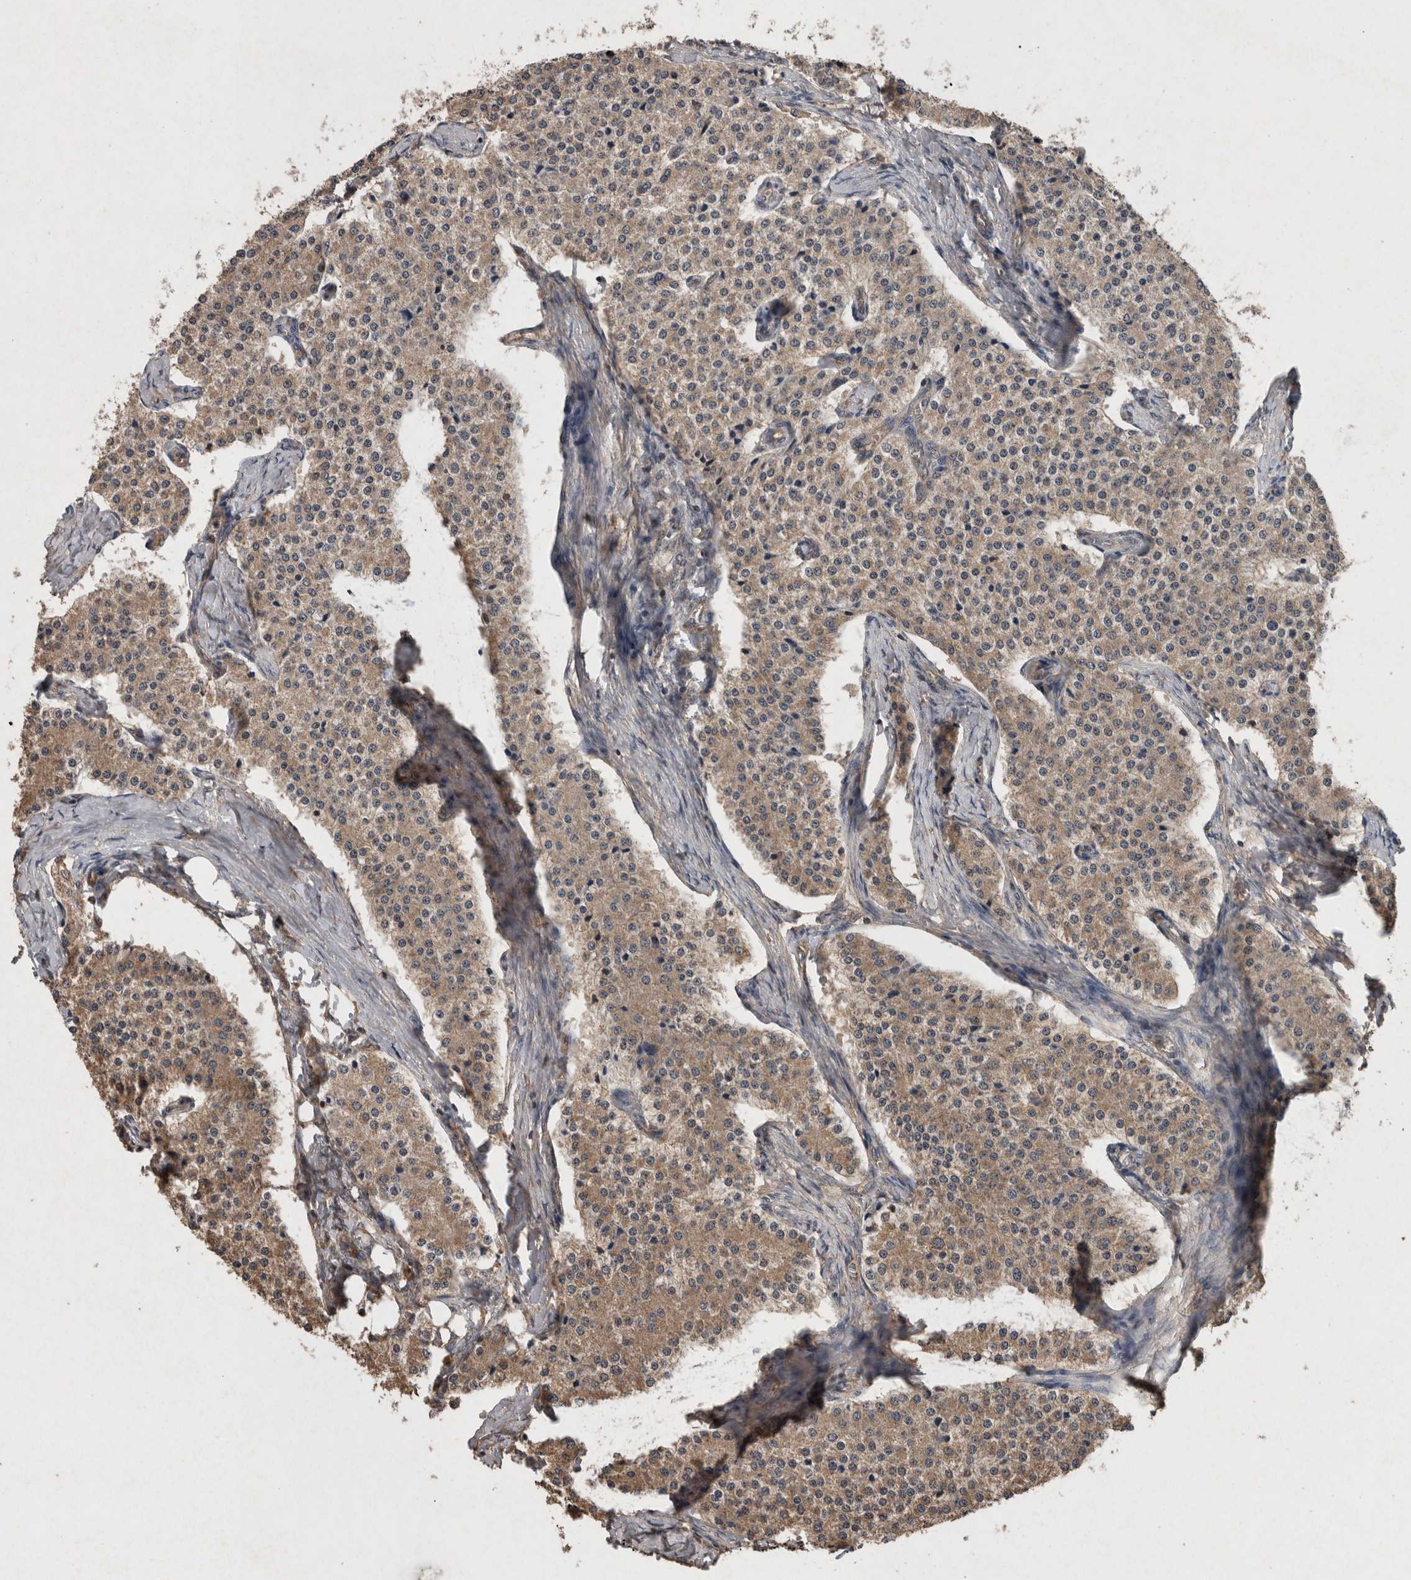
{"staining": {"intensity": "moderate", "quantity": ">75%", "location": "cytoplasmic/membranous"}, "tissue": "carcinoid", "cell_type": "Tumor cells", "image_type": "cancer", "snomed": [{"axis": "morphology", "description": "Carcinoid, malignant, NOS"}, {"axis": "topography", "description": "Colon"}], "caption": "A brown stain highlights moderate cytoplasmic/membranous positivity of a protein in carcinoid tumor cells. (DAB (3,3'-diaminobenzidine) IHC with brightfield microscopy, high magnification).", "gene": "FGFRL1", "patient": {"sex": "female", "age": 52}}